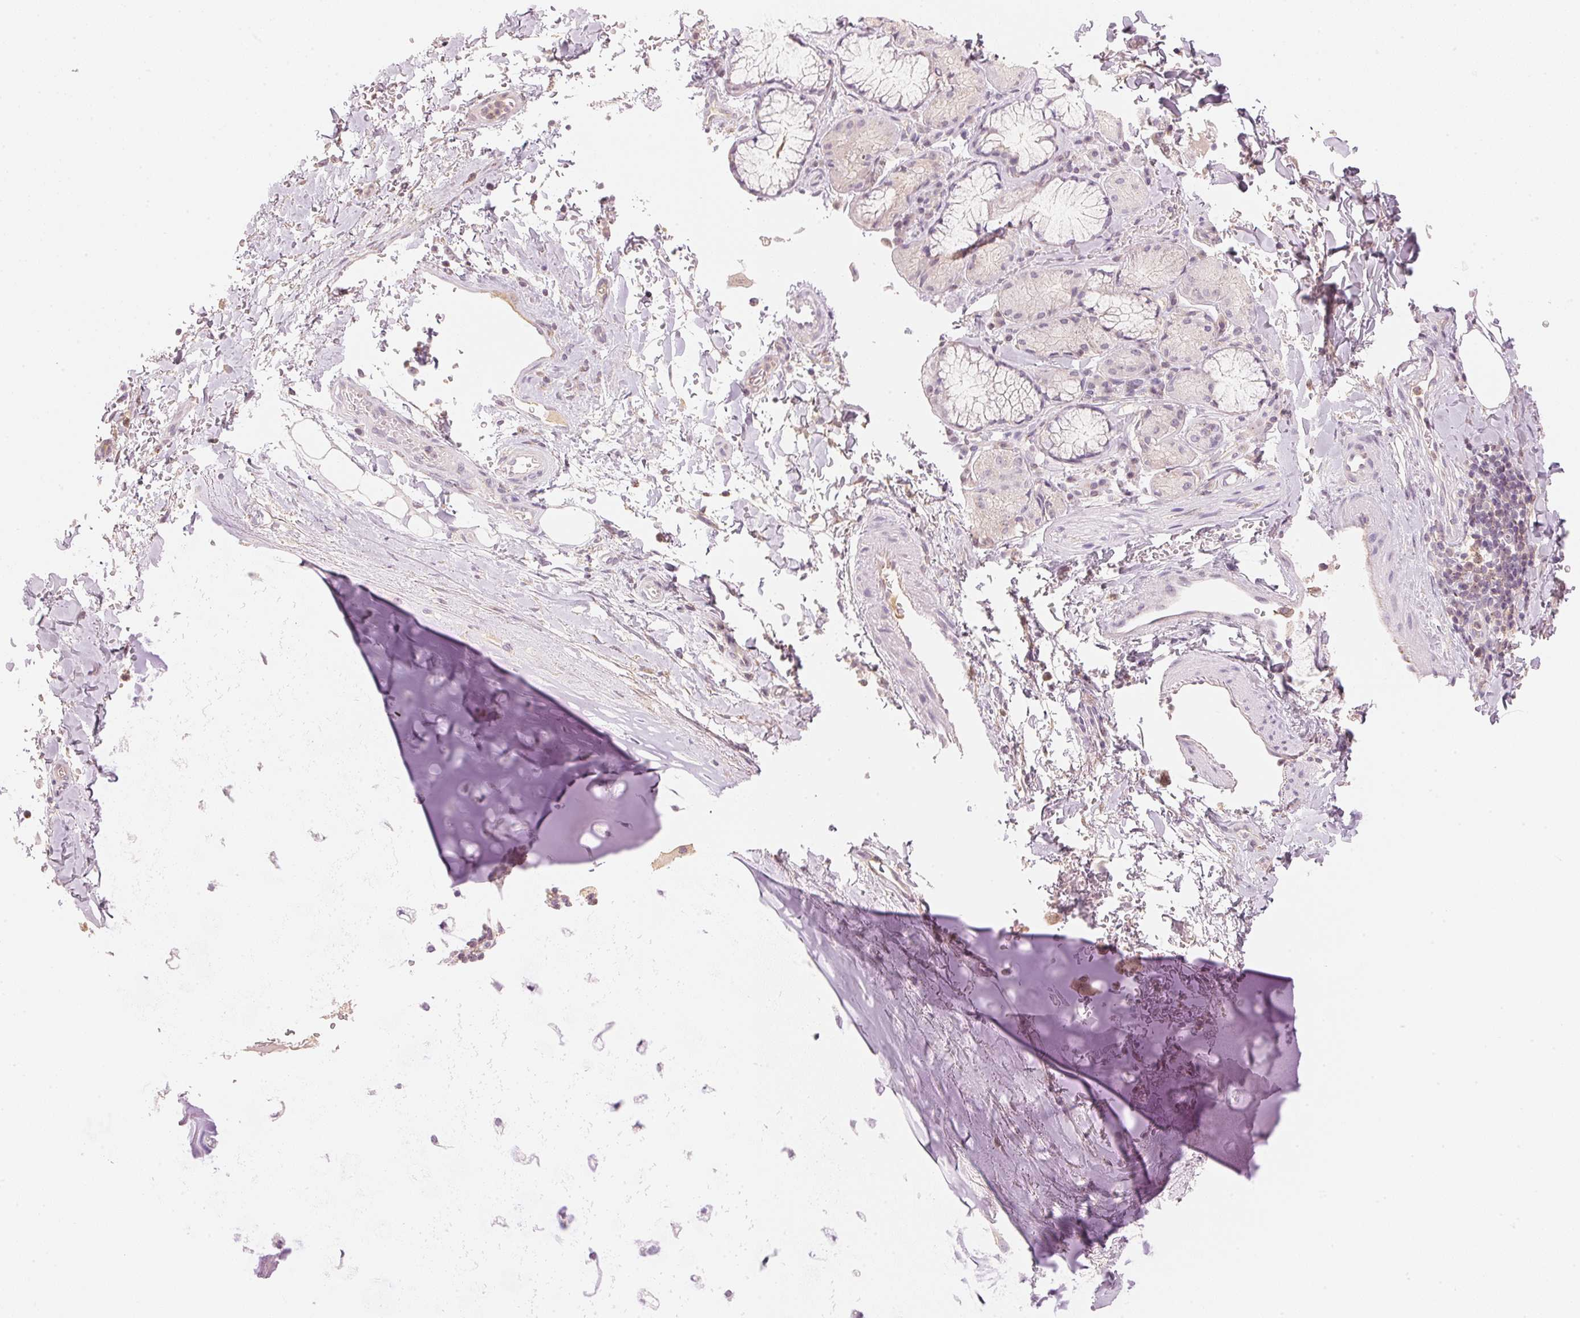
{"staining": {"intensity": "weak", "quantity": "<25%", "location": "cytoplasmic/membranous"}, "tissue": "adipose tissue", "cell_type": "Adipocytes", "image_type": "normal", "snomed": [{"axis": "morphology", "description": "Normal tissue, NOS"}, {"axis": "topography", "description": "Cartilage tissue"}, {"axis": "topography", "description": "Bronchus"}], "caption": "Immunohistochemistry (IHC) photomicrograph of normal human adipose tissue stained for a protein (brown), which shows no staining in adipocytes.", "gene": "HOXB13", "patient": {"sex": "male", "age": 64}}